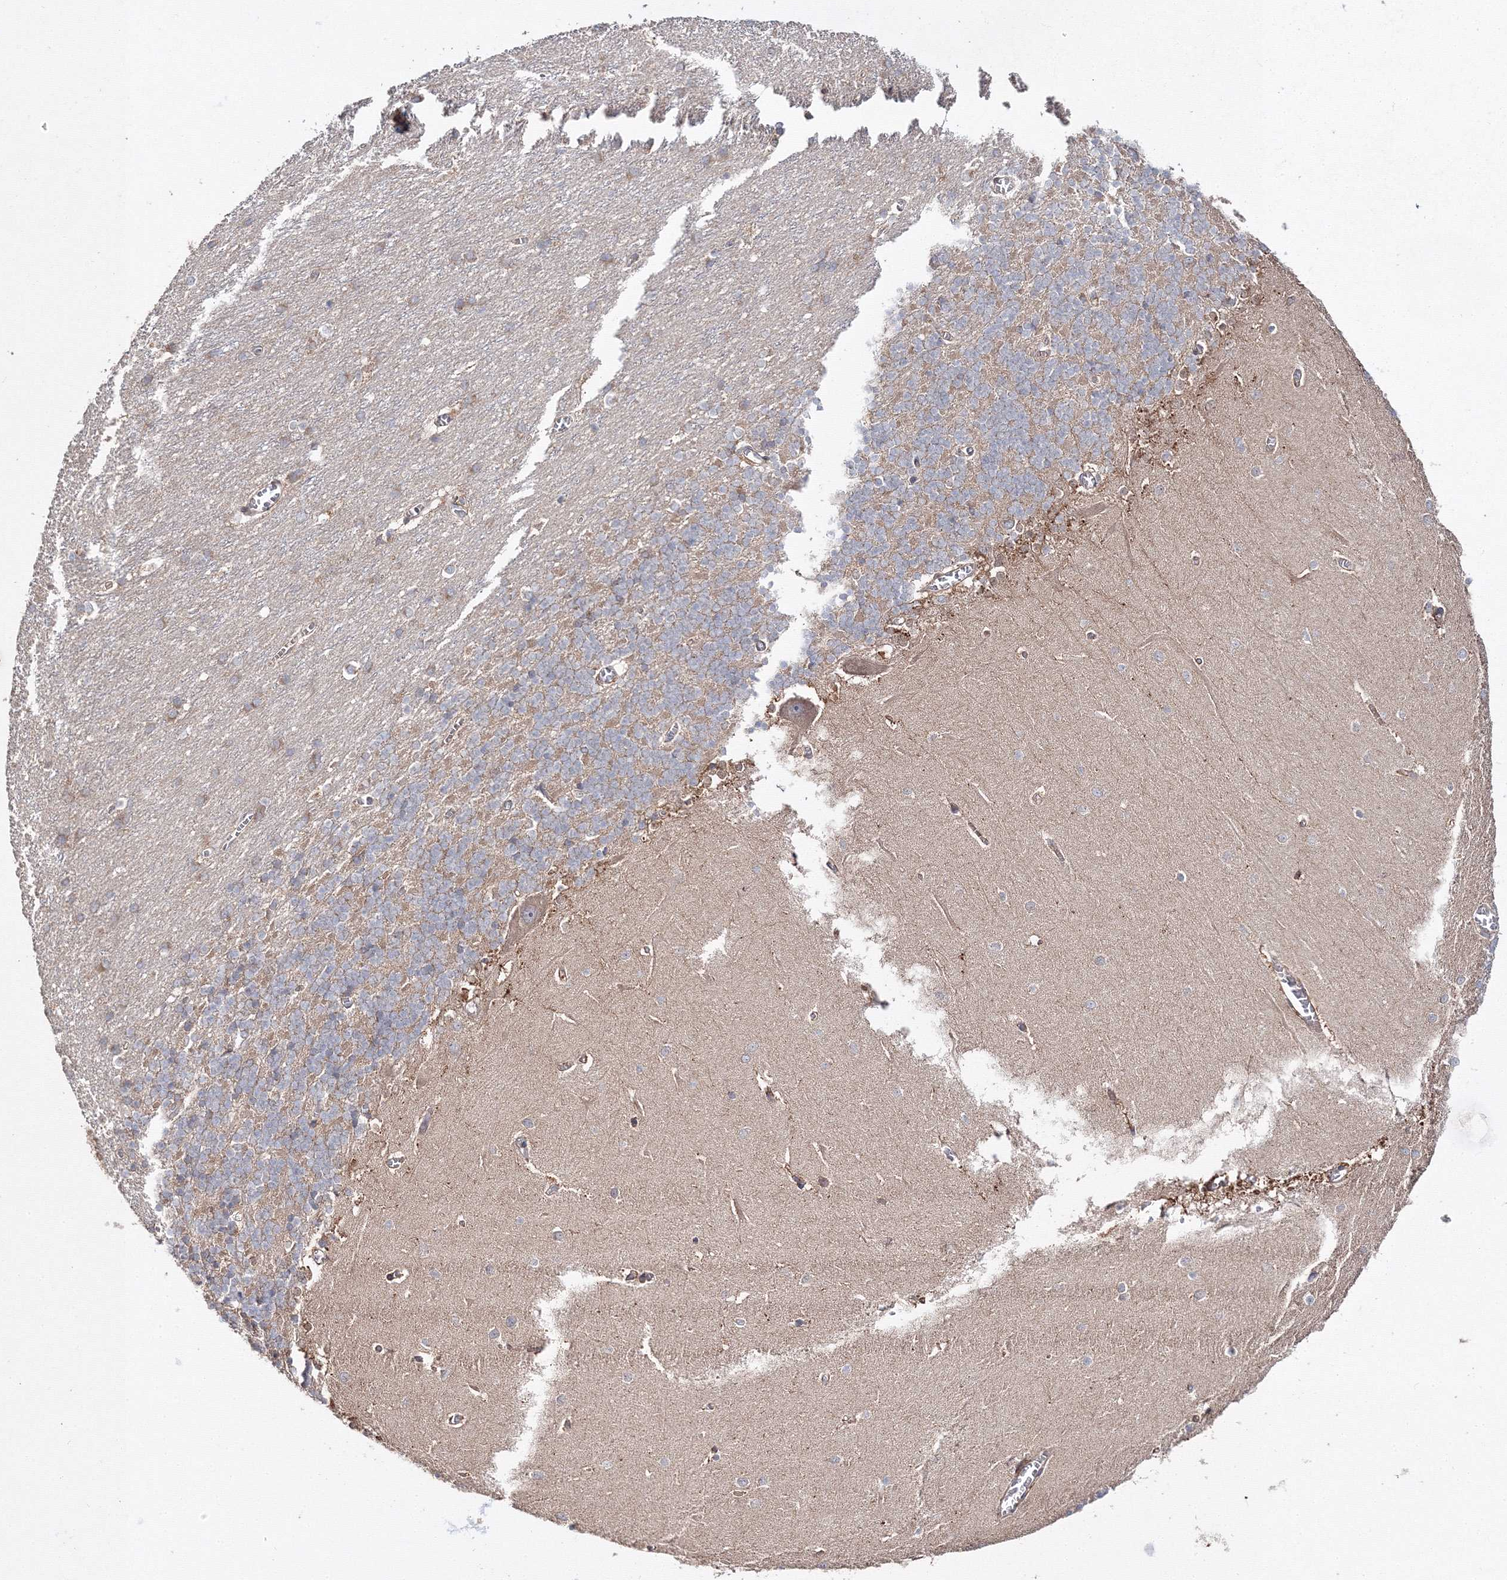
{"staining": {"intensity": "weak", "quantity": "25%-75%", "location": "cytoplasmic/membranous"}, "tissue": "cerebellum", "cell_type": "Cells in granular layer", "image_type": "normal", "snomed": [{"axis": "morphology", "description": "Normal tissue, NOS"}, {"axis": "topography", "description": "Cerebellum"}], "caption": "Immunohistochemistry (IHC) of normal cerebellum displays low levels of weak cytoplasmic/membranous staining in about 25%-75% of cells in granular layer.", "gene": "DDO", "patient": {"sex": "male", "age": 37}}